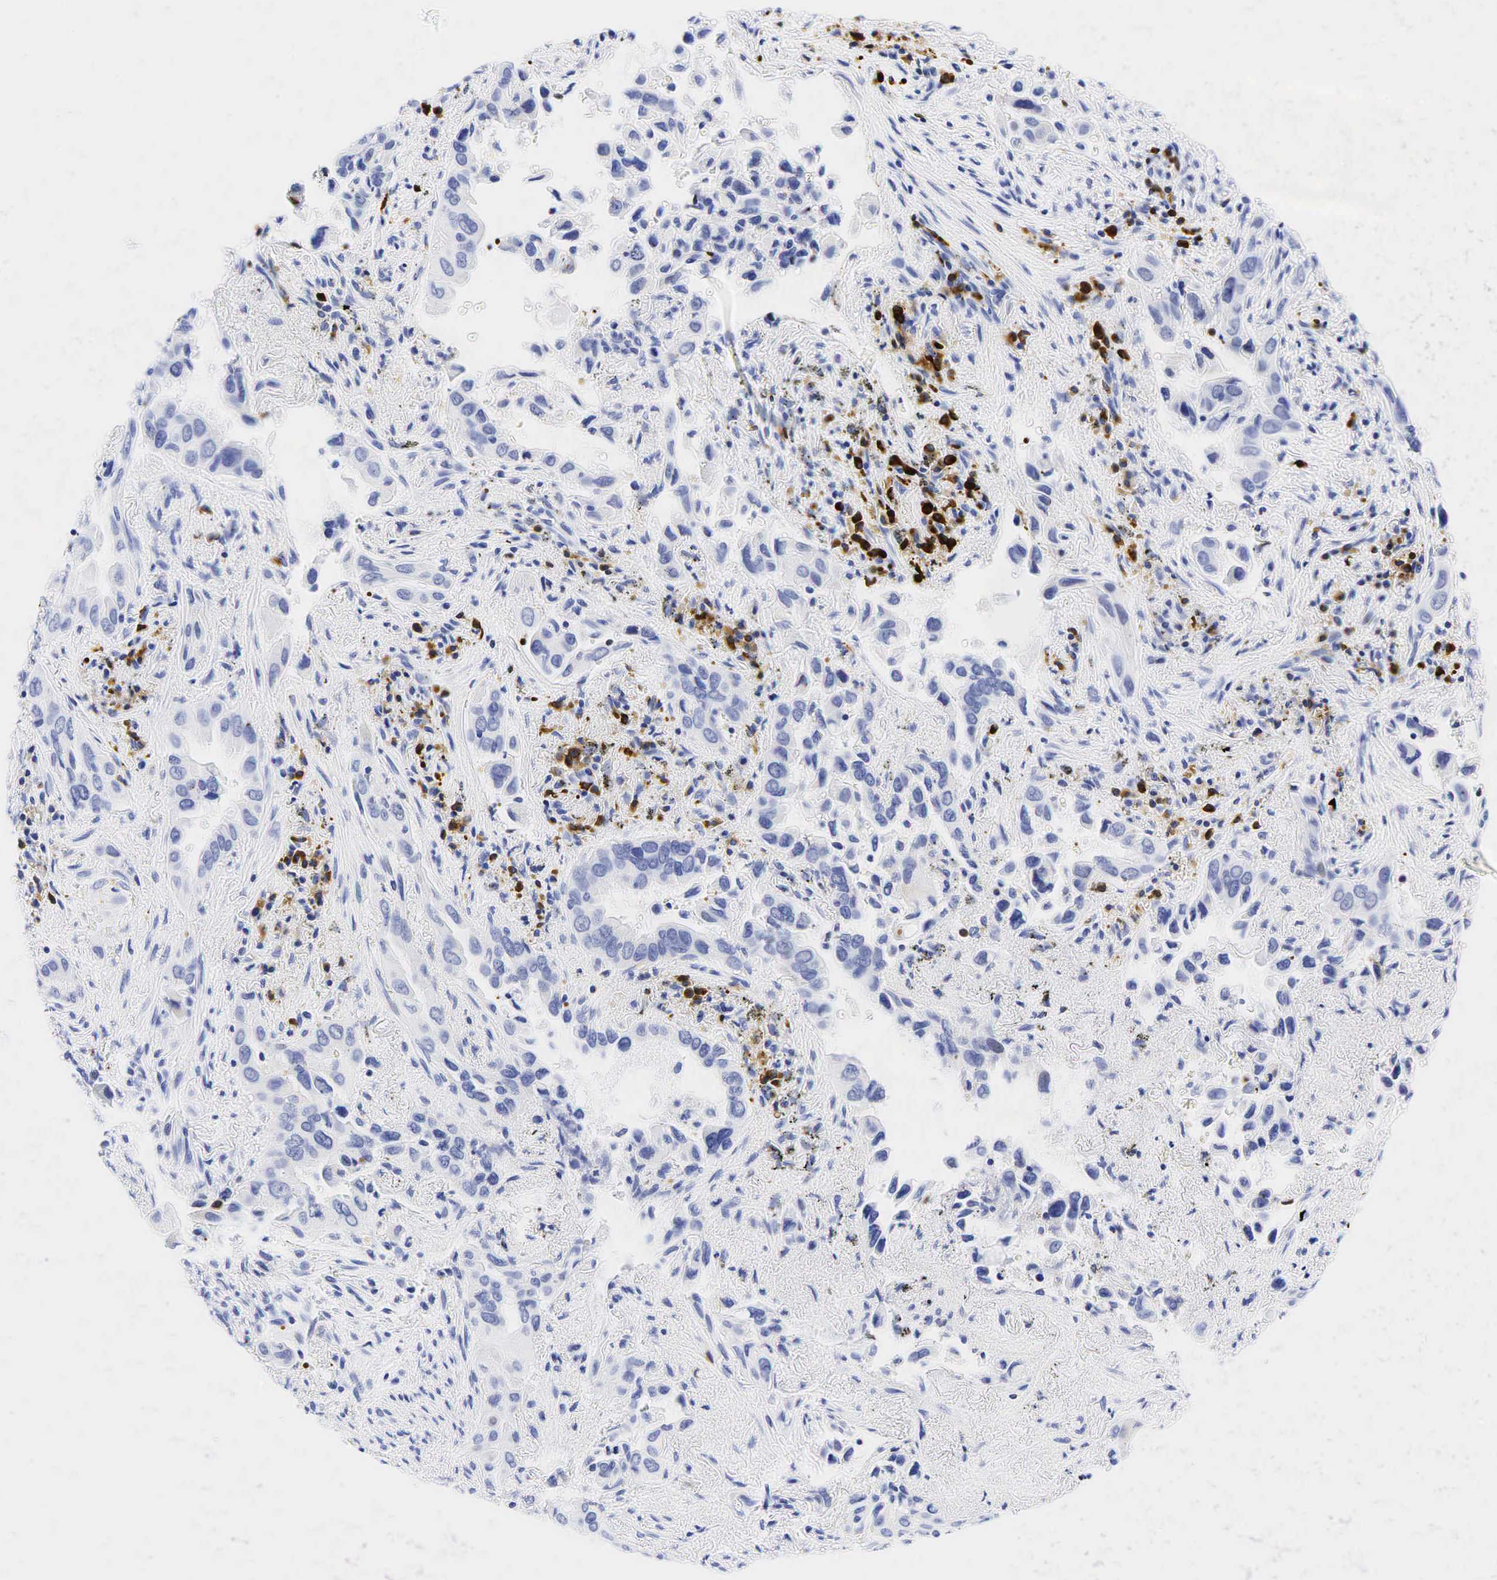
{"staining": {"intensity": "negative", "quantity": "none", "location": "none"}, "tissue": "lung cancer", "cell_type": "Tumor cells", "image_type": "cancer", "snomed": [{"axis": "morphology", "description": "Adenocarcinoma, NOS"}, {"axis": "topography", "description": "Lung"}], "caption": "Tumor cells show no significant protein positivity in adenocarcinoma (lung). (DAB immunohistochemistry (IHC) visualized using brightfield microscopy, high magnification).", "gene": "CD79A", "patient": {"sex": "male", "age": 68}}